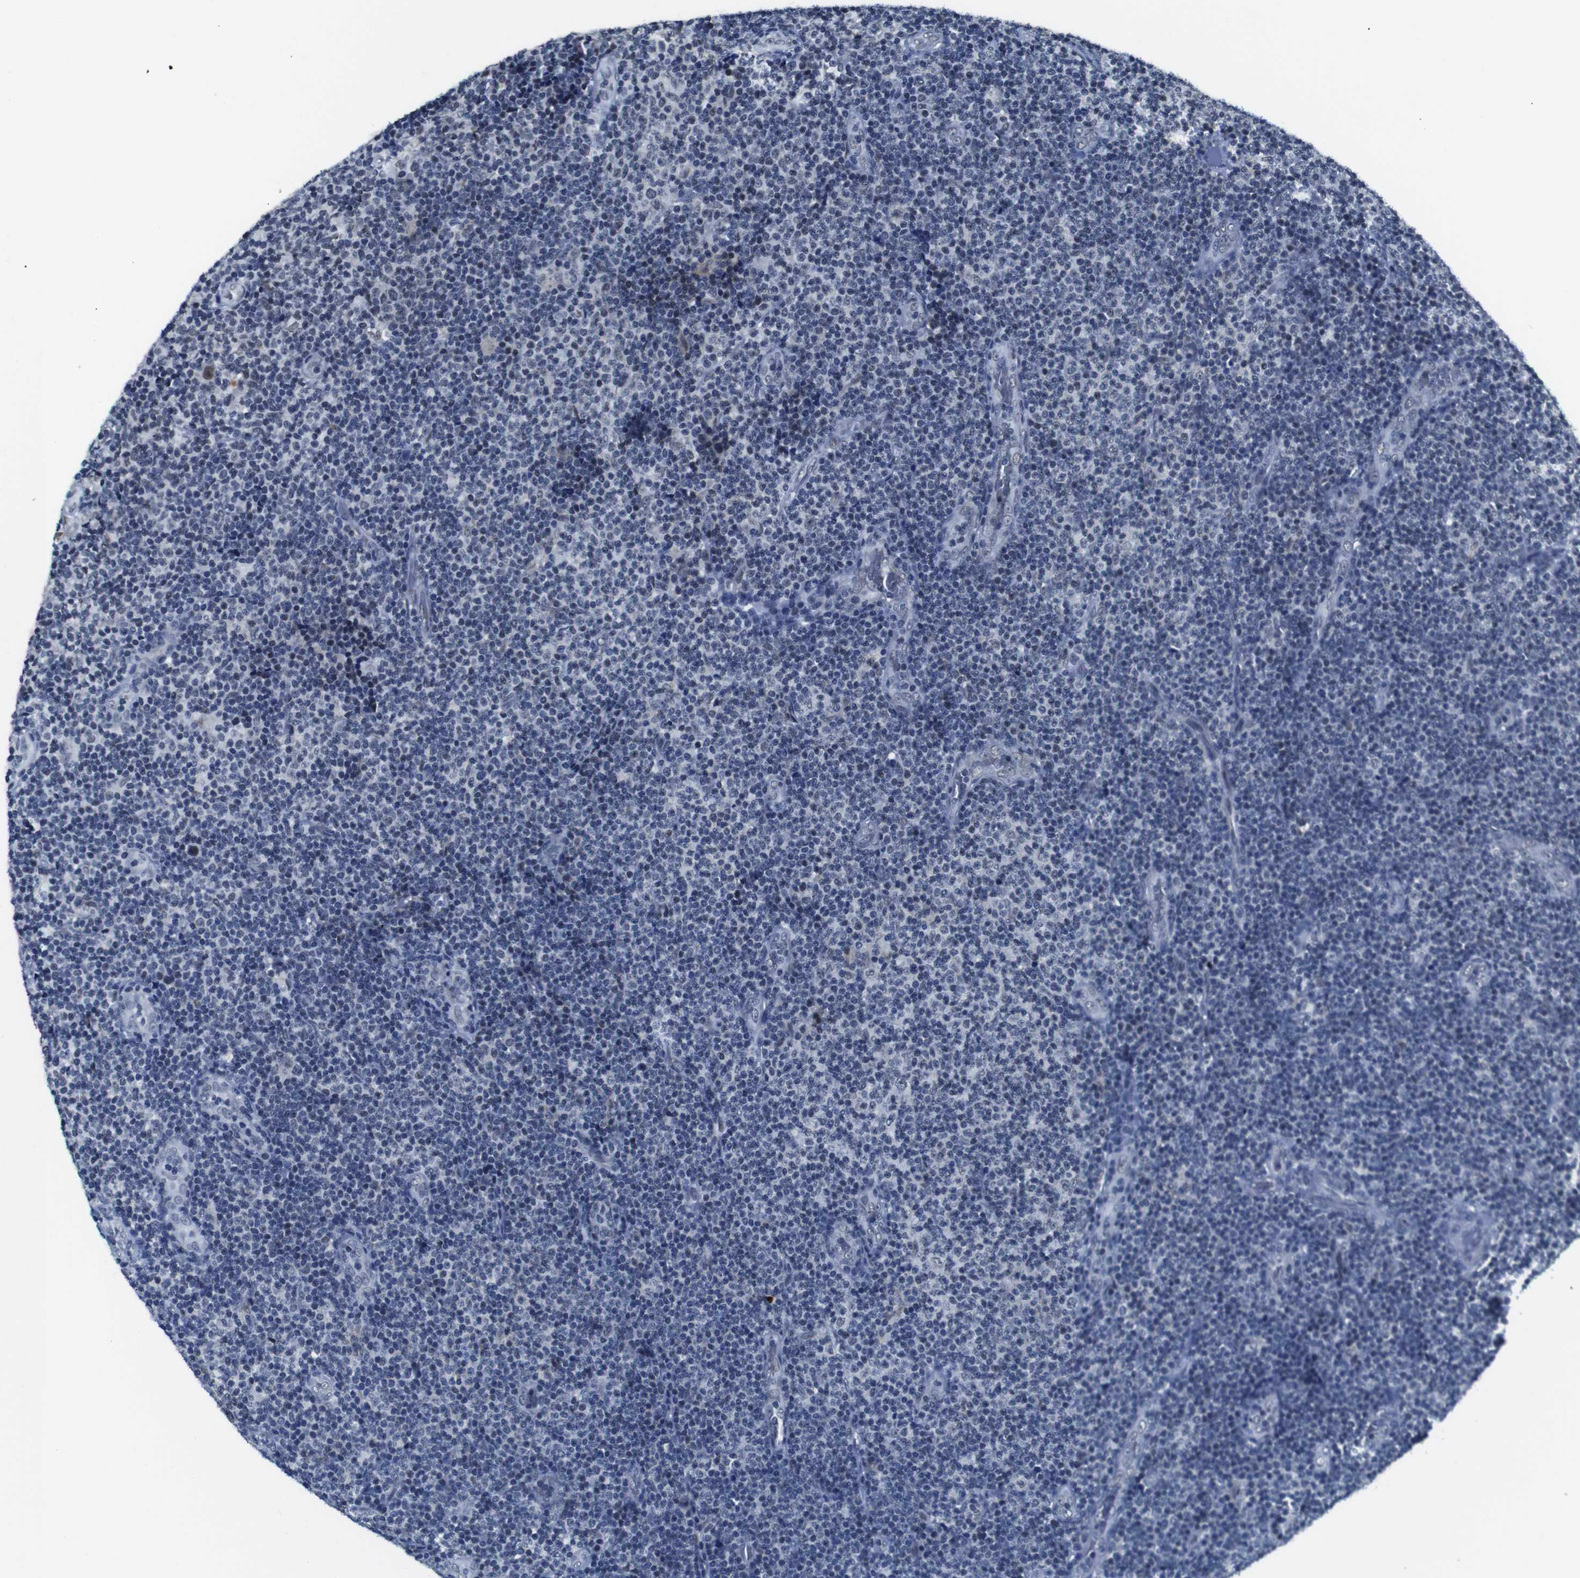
{"staining": {"intensity": "negative", "quantity": "none", "location": "none"}, "tissue": "lymphoma", "cell_type": "Tumor cells", "image_type": "cancer", "snomed": [{"axis": "morphology", "description": "Malignant lymphoma, non-Hodgkin's type, Low grade"}, {"axis": "topography", "description": "Lymph node"}], "caption": "Tumor cells show no significant protein positivity in lymphoma.", "gene": "ILDR2", "patient": {"sex": "male", "age": 83}}